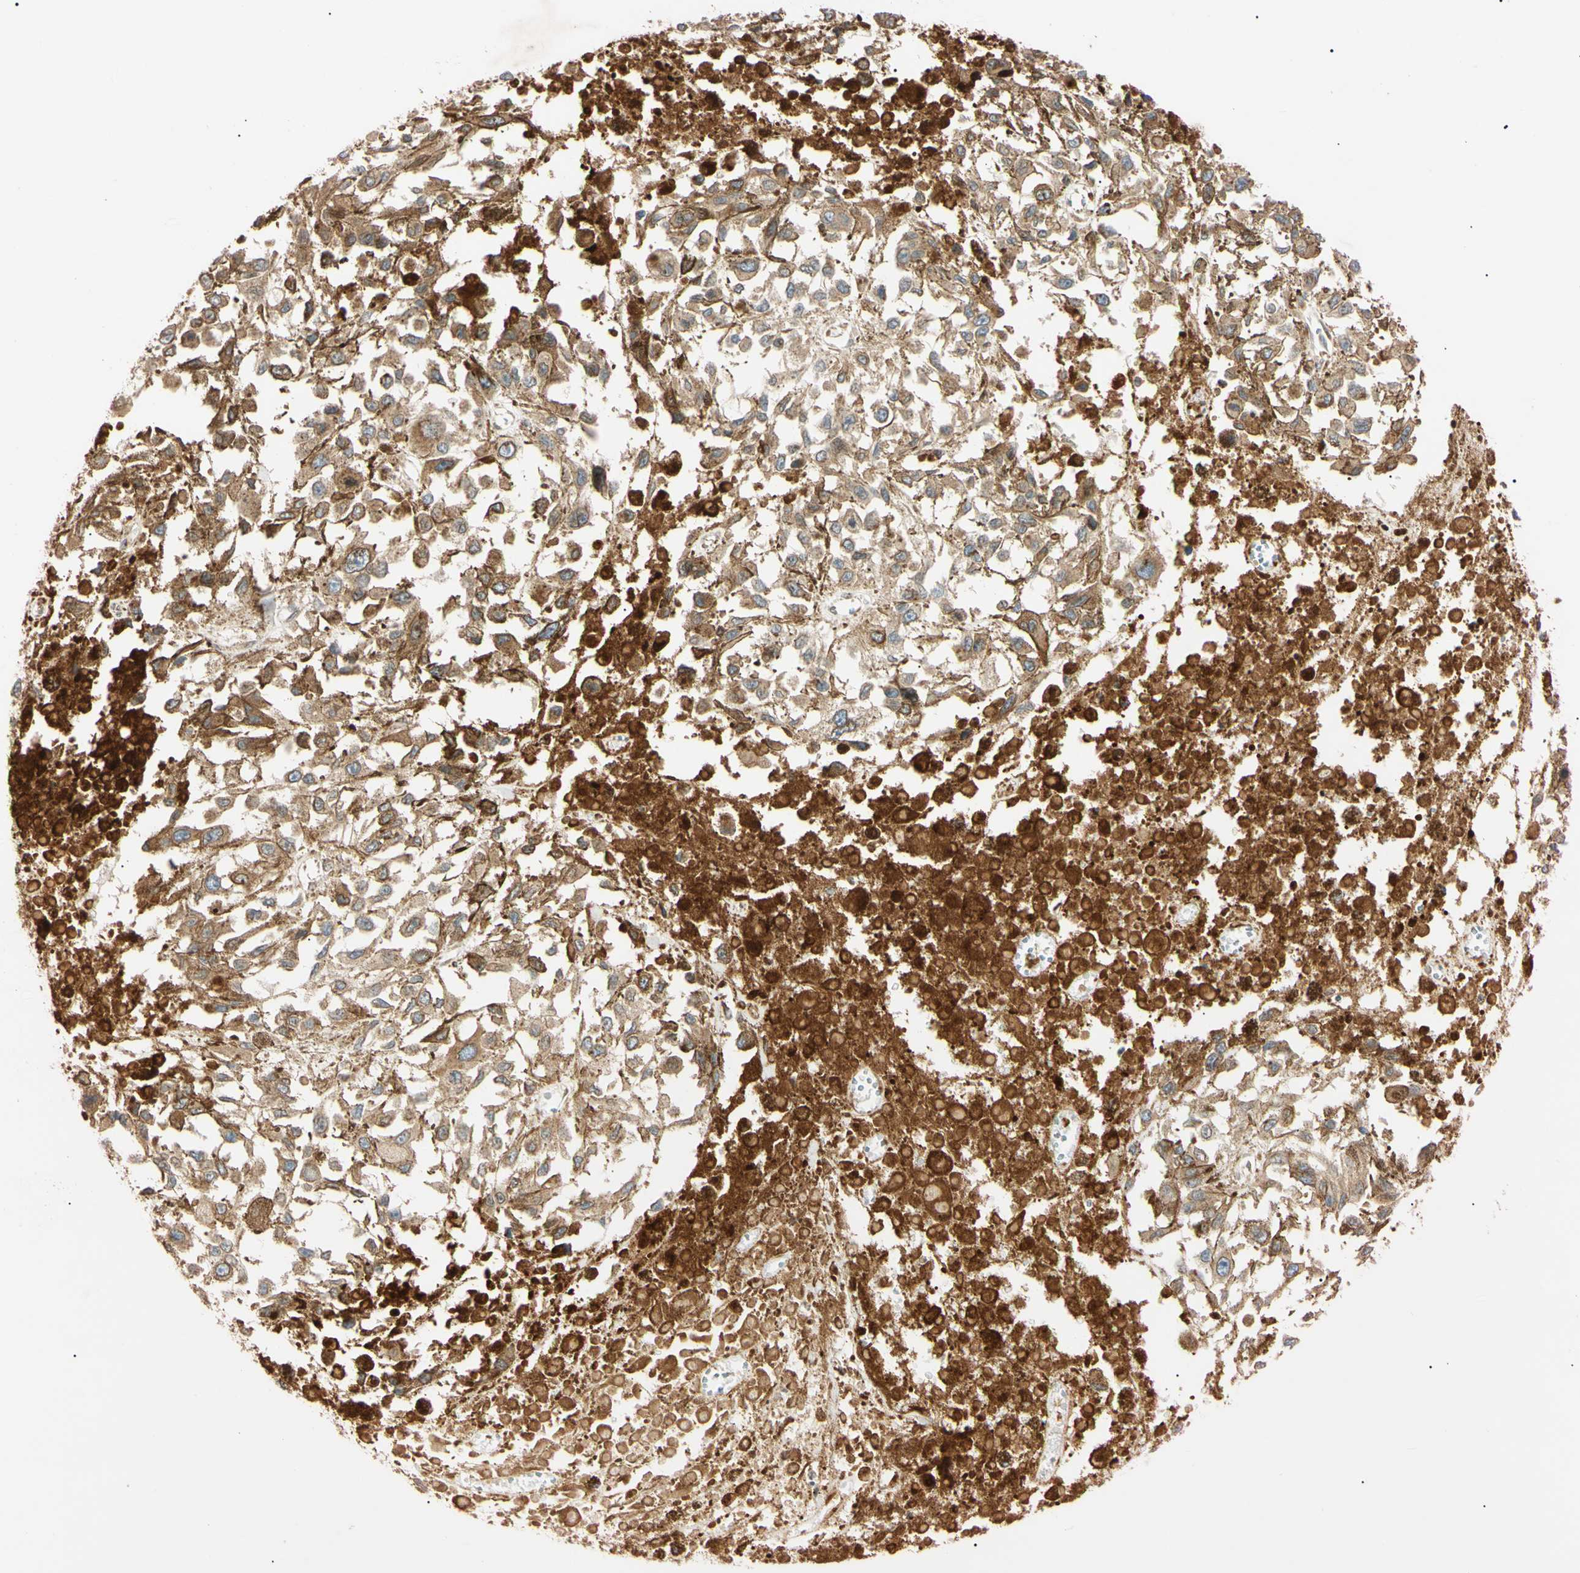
{"staining": {"intensity": "weak", "quantity": ">75%", "location": "cytoplasmic/membranous"}, "tissue": "melanoma", "cell_type": "Tumor cells", "image_type": "cancer", "snomed": [{"axis": "morphology", "description": "Malignant melanoma, Metastatic site"}, {"axis": "topography", "description": "Lymph node"}], "caption": "Tumor cells exhibit weak cytoplasmic/membranous staining in about >75% of cells in melanoma.", "gene": "IER3IP1", "patient": {"sex": "male", "age": 59}}